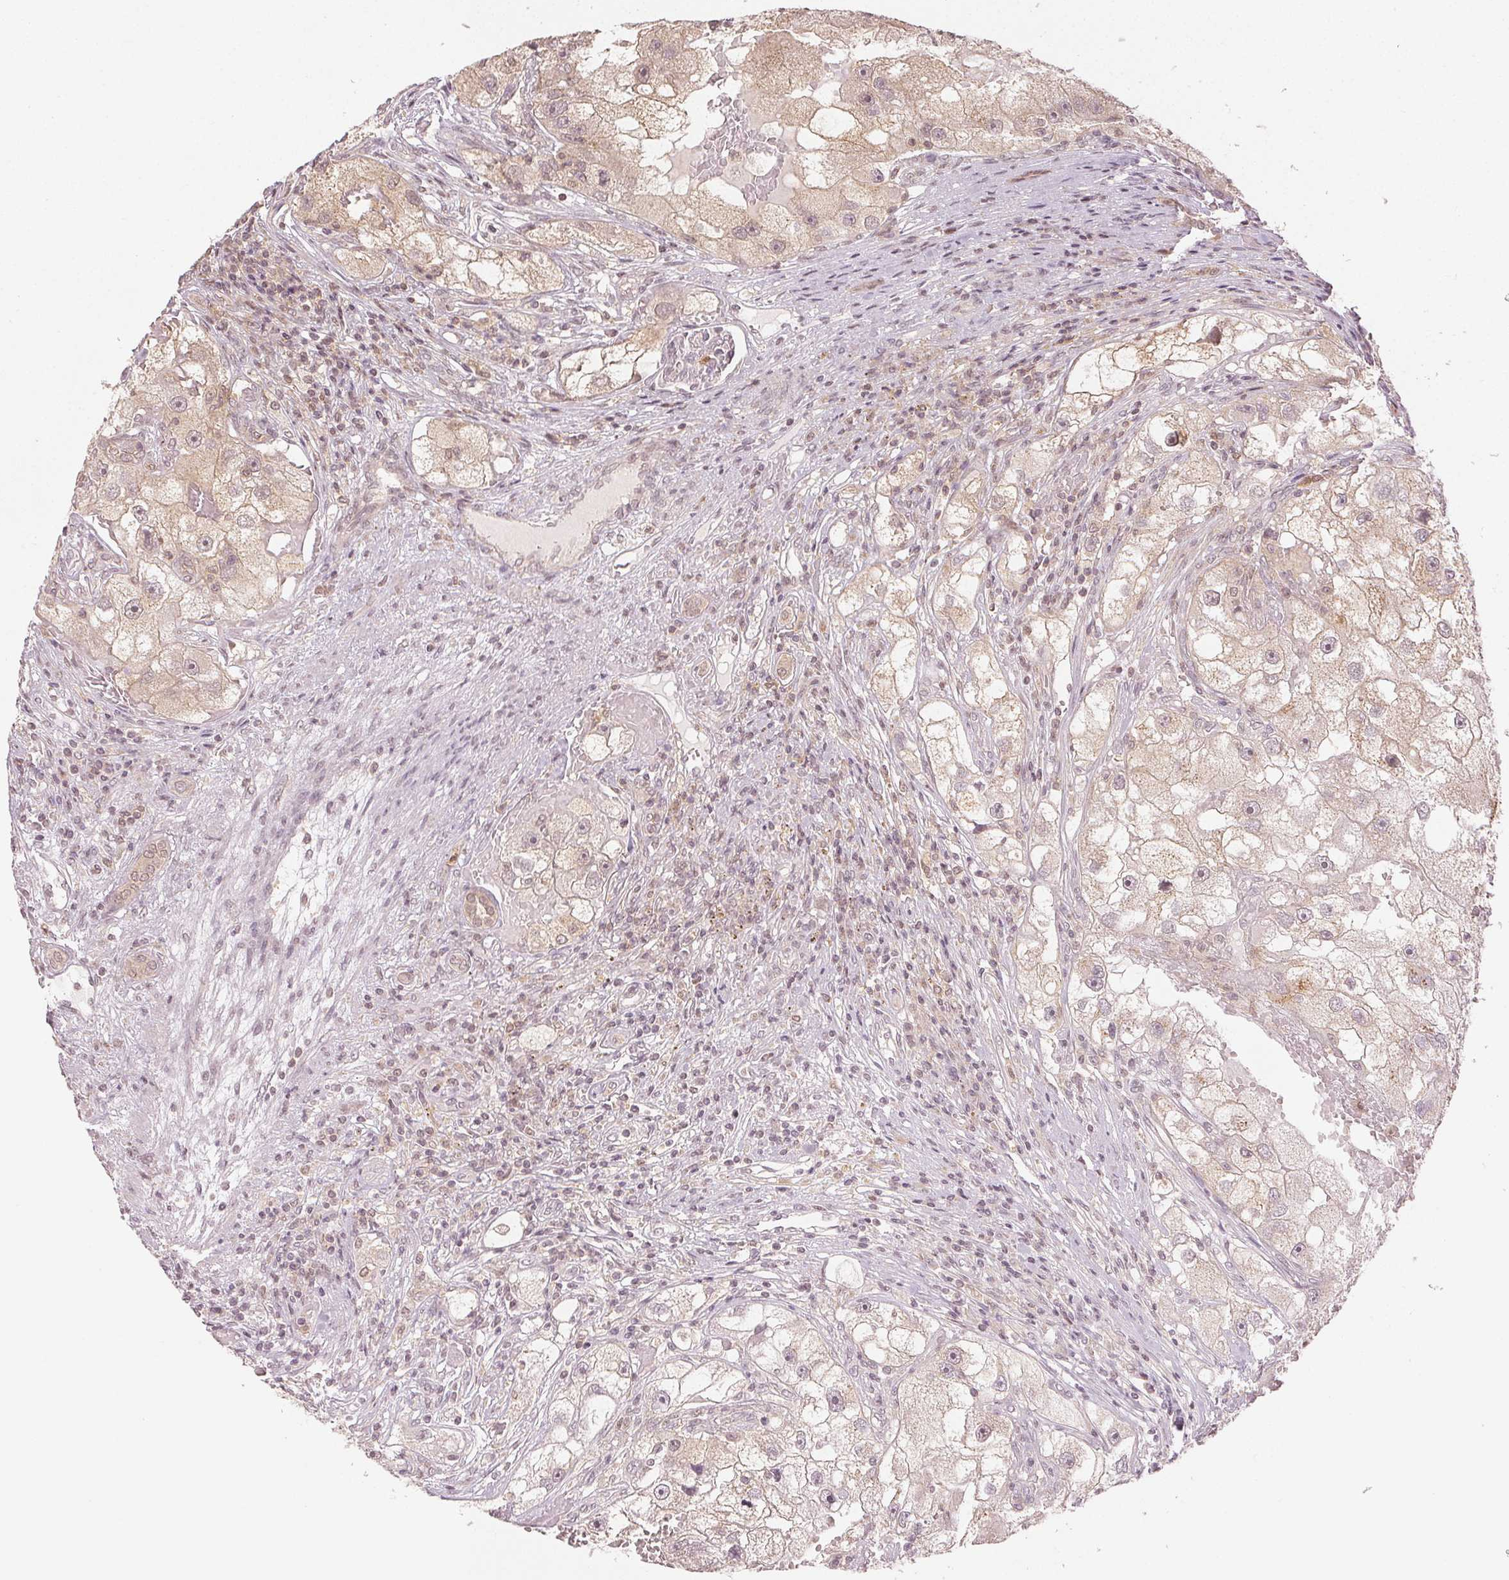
{"staining": {"intensity": "weak", "quantity": "25%-75%", "location": "cytoplasmic/membranous"}, "tissue": "renal cancer", "cell_type": "Tumor cells", "image_type": "cancer", "snomed": [{"axis": "morphology", "description": "Adenocarcinoma, NOS"}, {"axis": "topography", "description": "Kidney"}], "caption": "This is a micrograph of IHC staining of renal cancer, which shows weak expression in the cytoplasmic/membranous of tumor cells.", "gene": "MAPK14", "patient": {"sex": "male", "age": 63}}